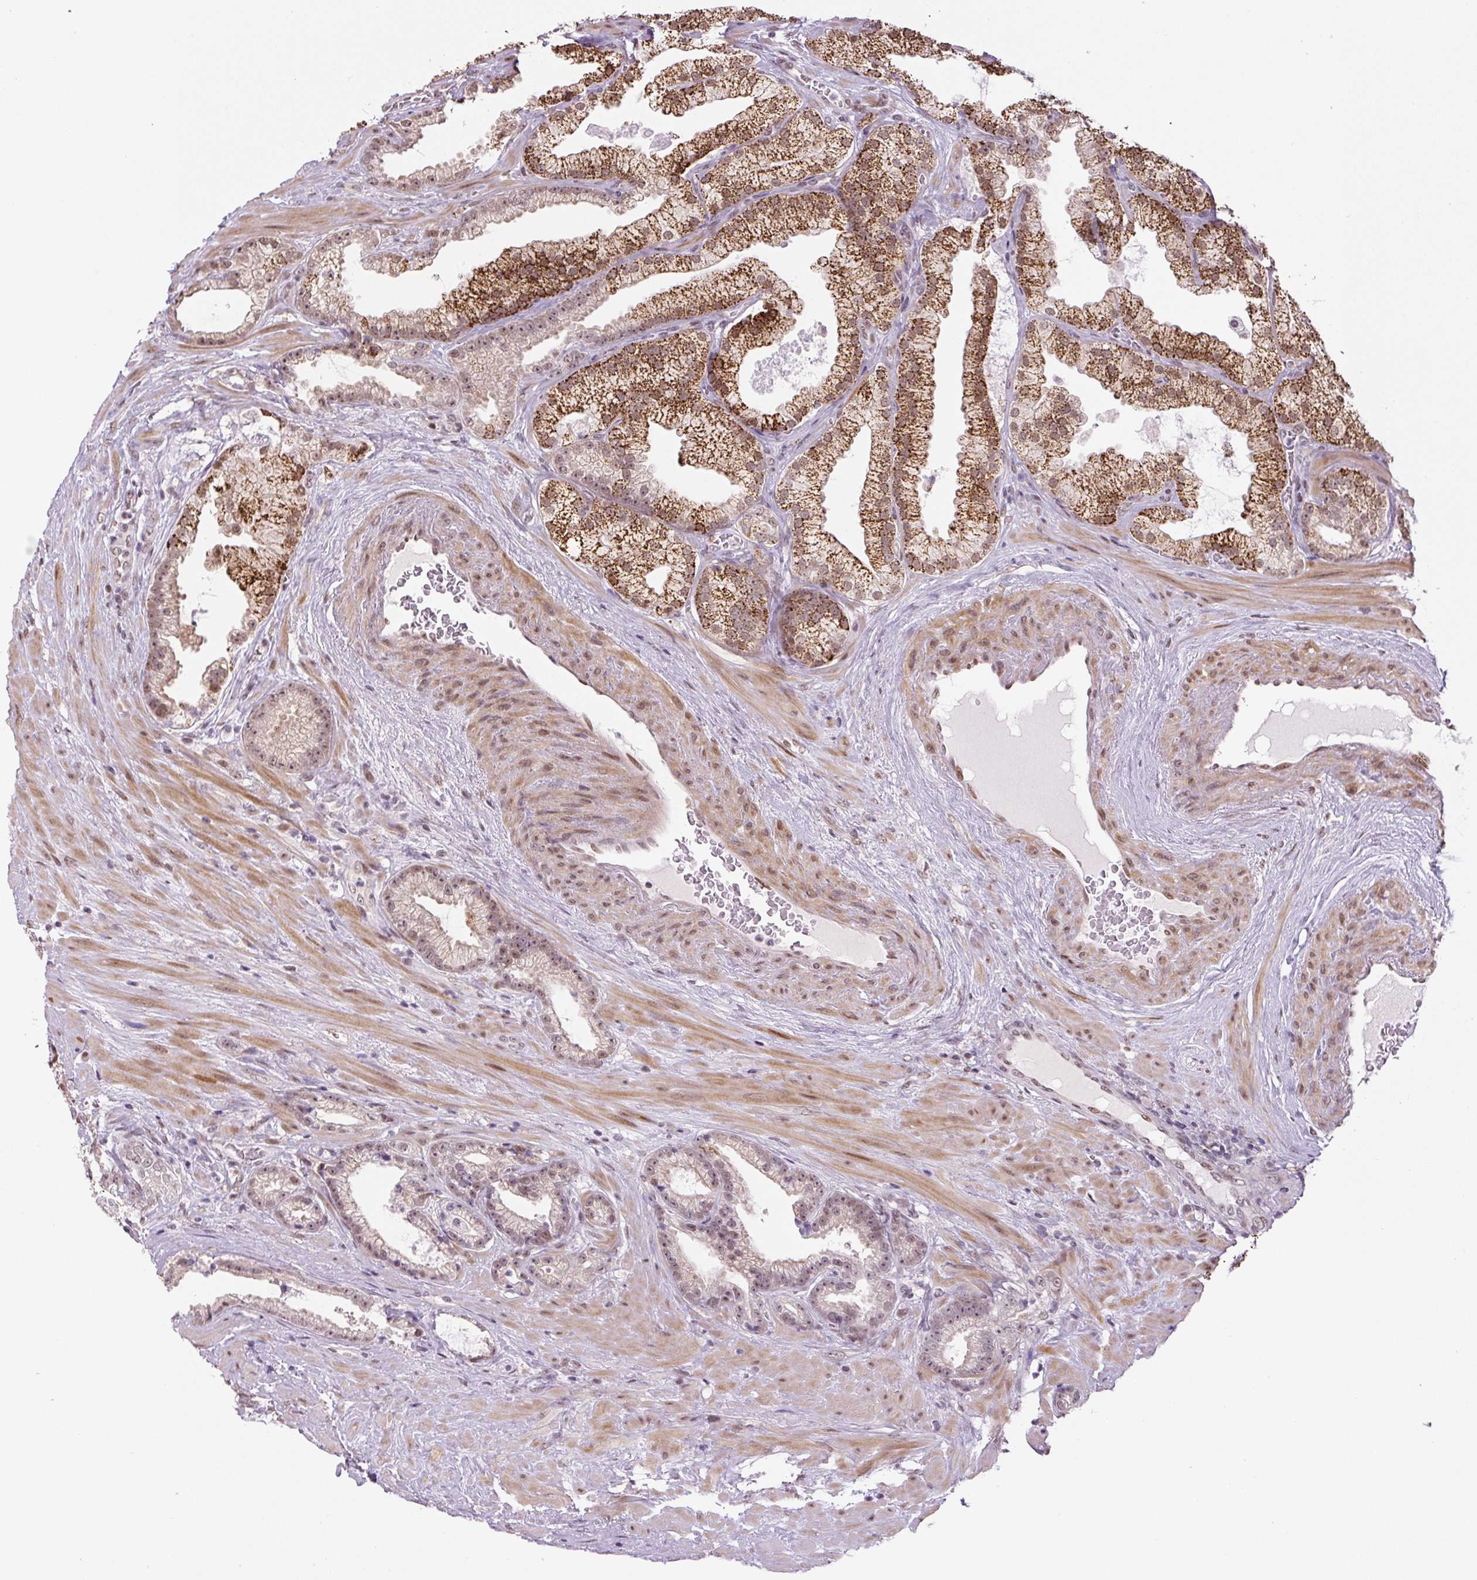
{"staining": {"intensity": "moderate", "quantity": "25%-75%", "location": "cytoplasmic/membranous,nuclear"}, "tissue": "prostate cancer", "cell_type": "Tumor cells", "image_type": "cancer", "snomed": [{"axis": "morphology", "description": "Adenocarcinoma, High grade"}, {"axis": "topography", "description": "Prostate"}], "caption": "Immunohistochemical staining of prostate cancer demonstrates medium levels of moderate cytoplasmic/membranous and nuclear protein staining in approximately 25%-75% of tumor cells.", "gene": "TCFL5", "patient": {"sex": "male", "age": 68}}